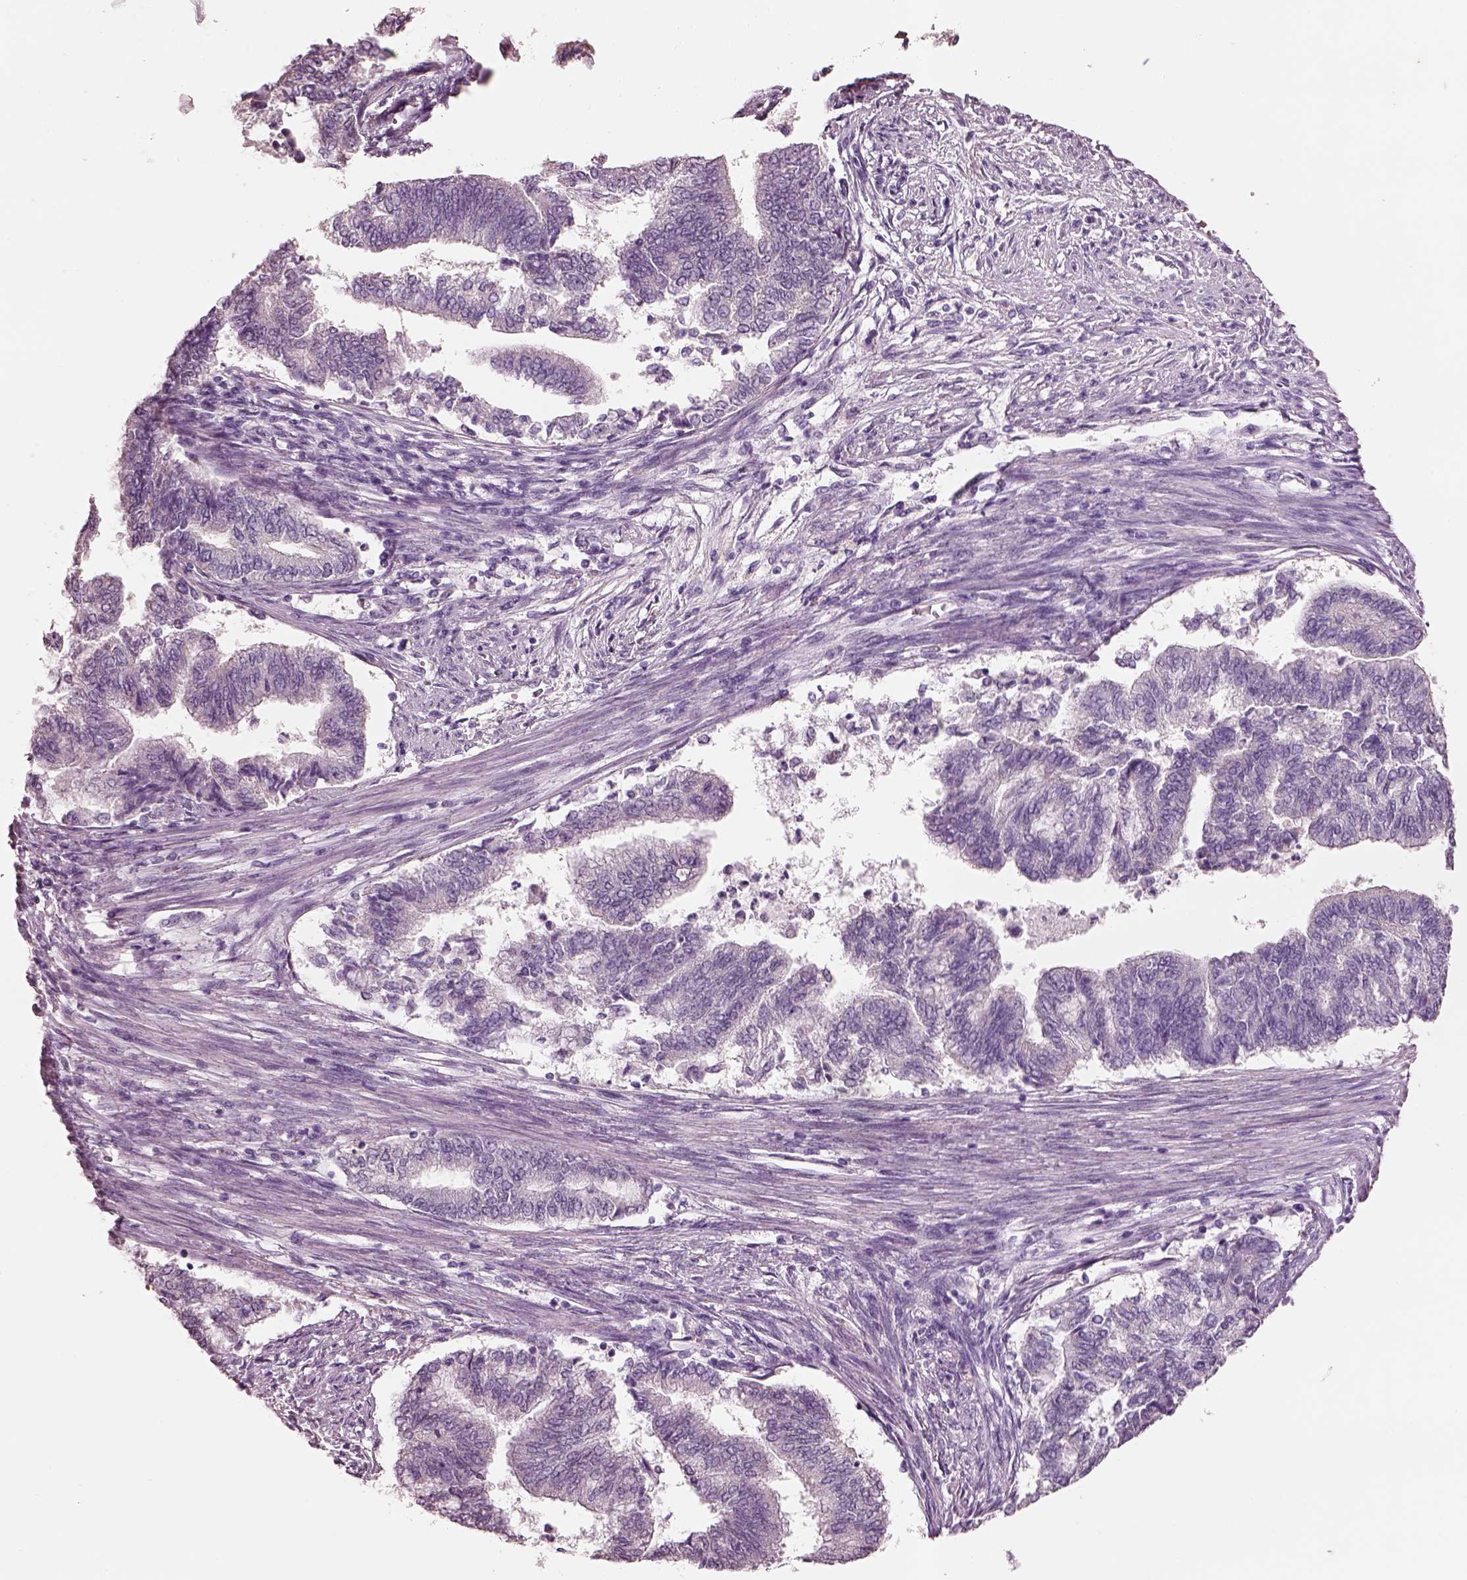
{"staining": {"intensity": "negative", "quantity": "none", "location": "none"}, "tissue": "endometrial cancer", "cell_type": "Tumor cells", "image_type": "cancer", "snomed": [{"axis": "morphology", "description": "Adenocarcinoma, NOS"}, {"axis": "topography", "description": "Endometrium"}], "caption": "There is no significant expression in tumor cells of endometrial cancer.", "gene": "ELSPBP1", "patient": {"sex": "female", "age": 65}}